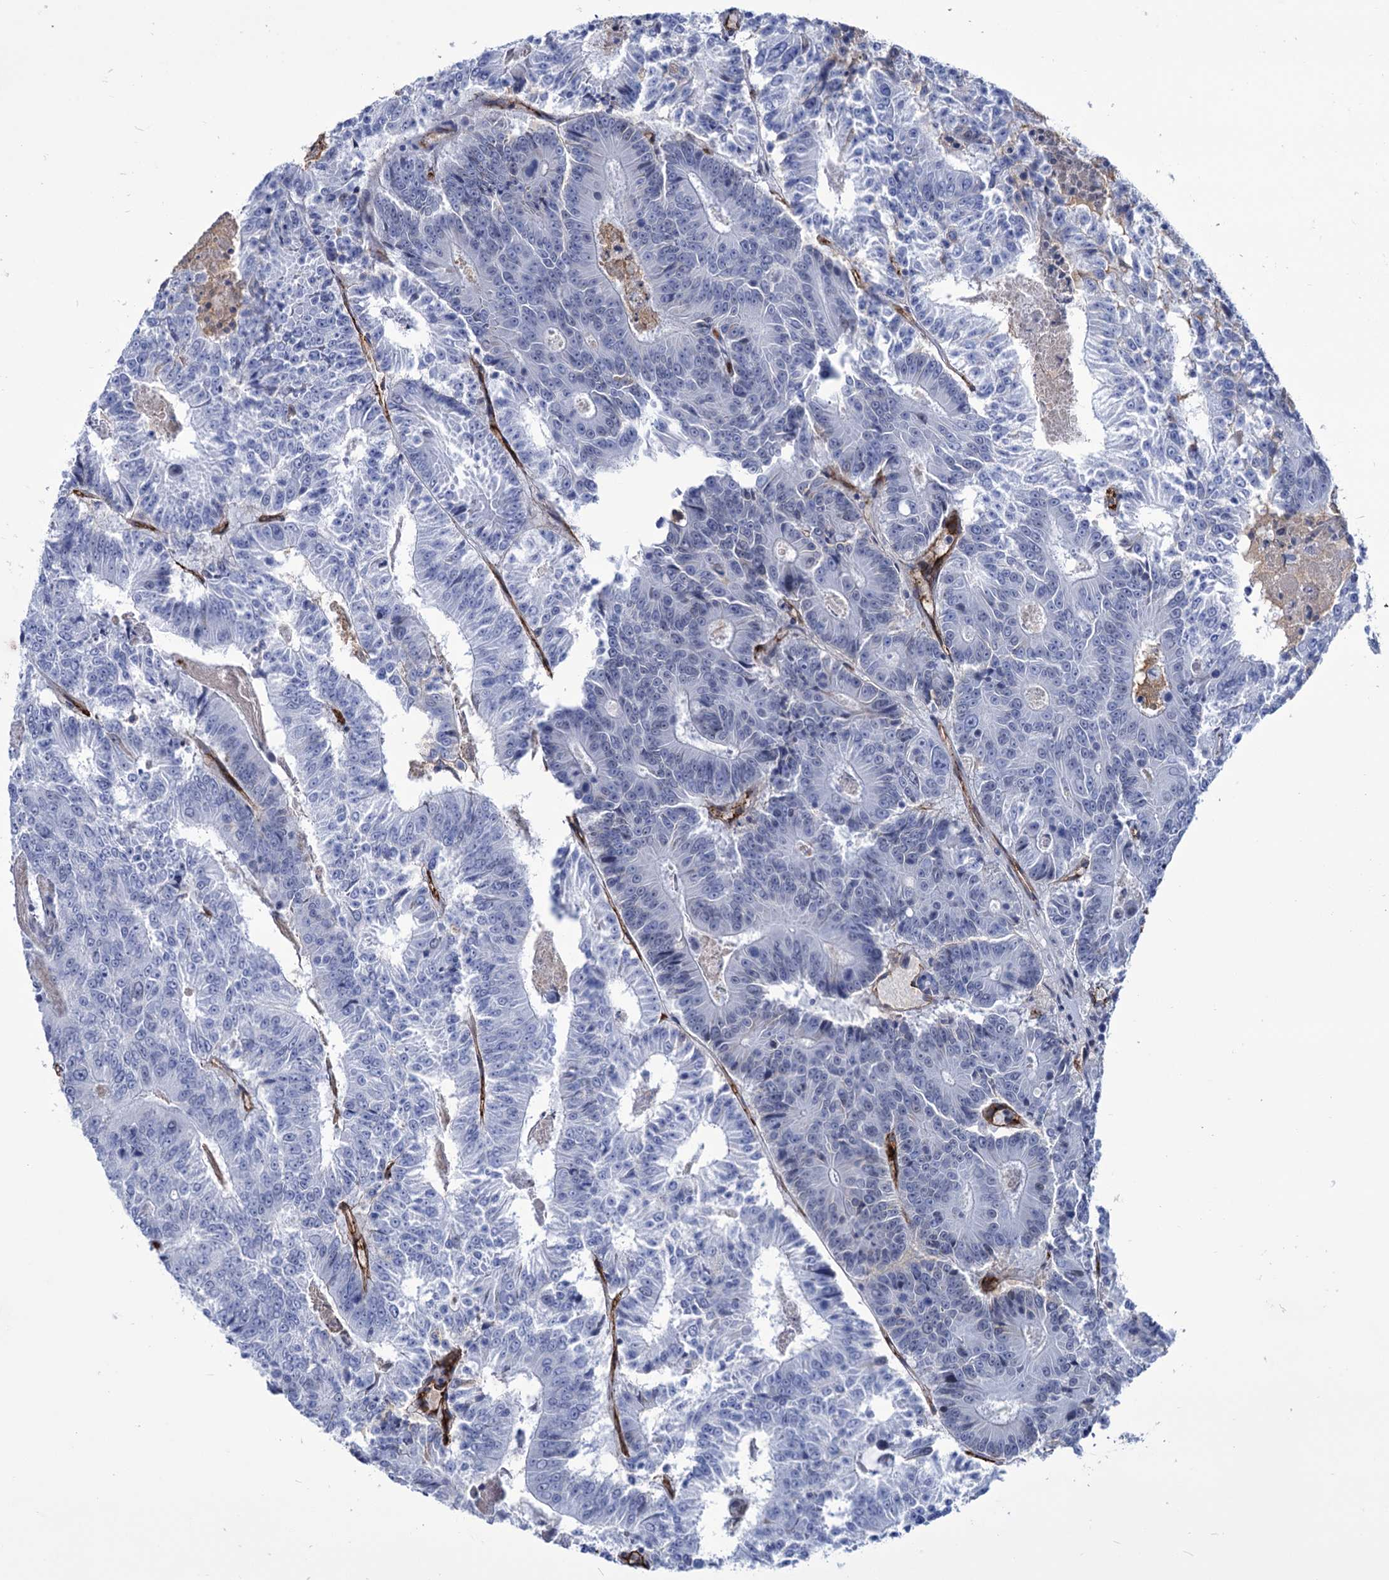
{"staining": {"intensity": "negative", "quantity": "none", "location": "none"}, "tissue": "colorectal cancer", "cell_type": "Tumor cells", "image_type": "cancer", "snomed": [{"axis": "morphology", "description": "Adenocarcinoma, NOS"}, {"axis": "topography", "description": "Colon"}], "caption": "A histopathology image of human colorectal cancer (adenocarcinoma) is negative for staining in tumor cells.", "gene": "ZC3H12C", "patient": {"sex": "male", "age": 83}}